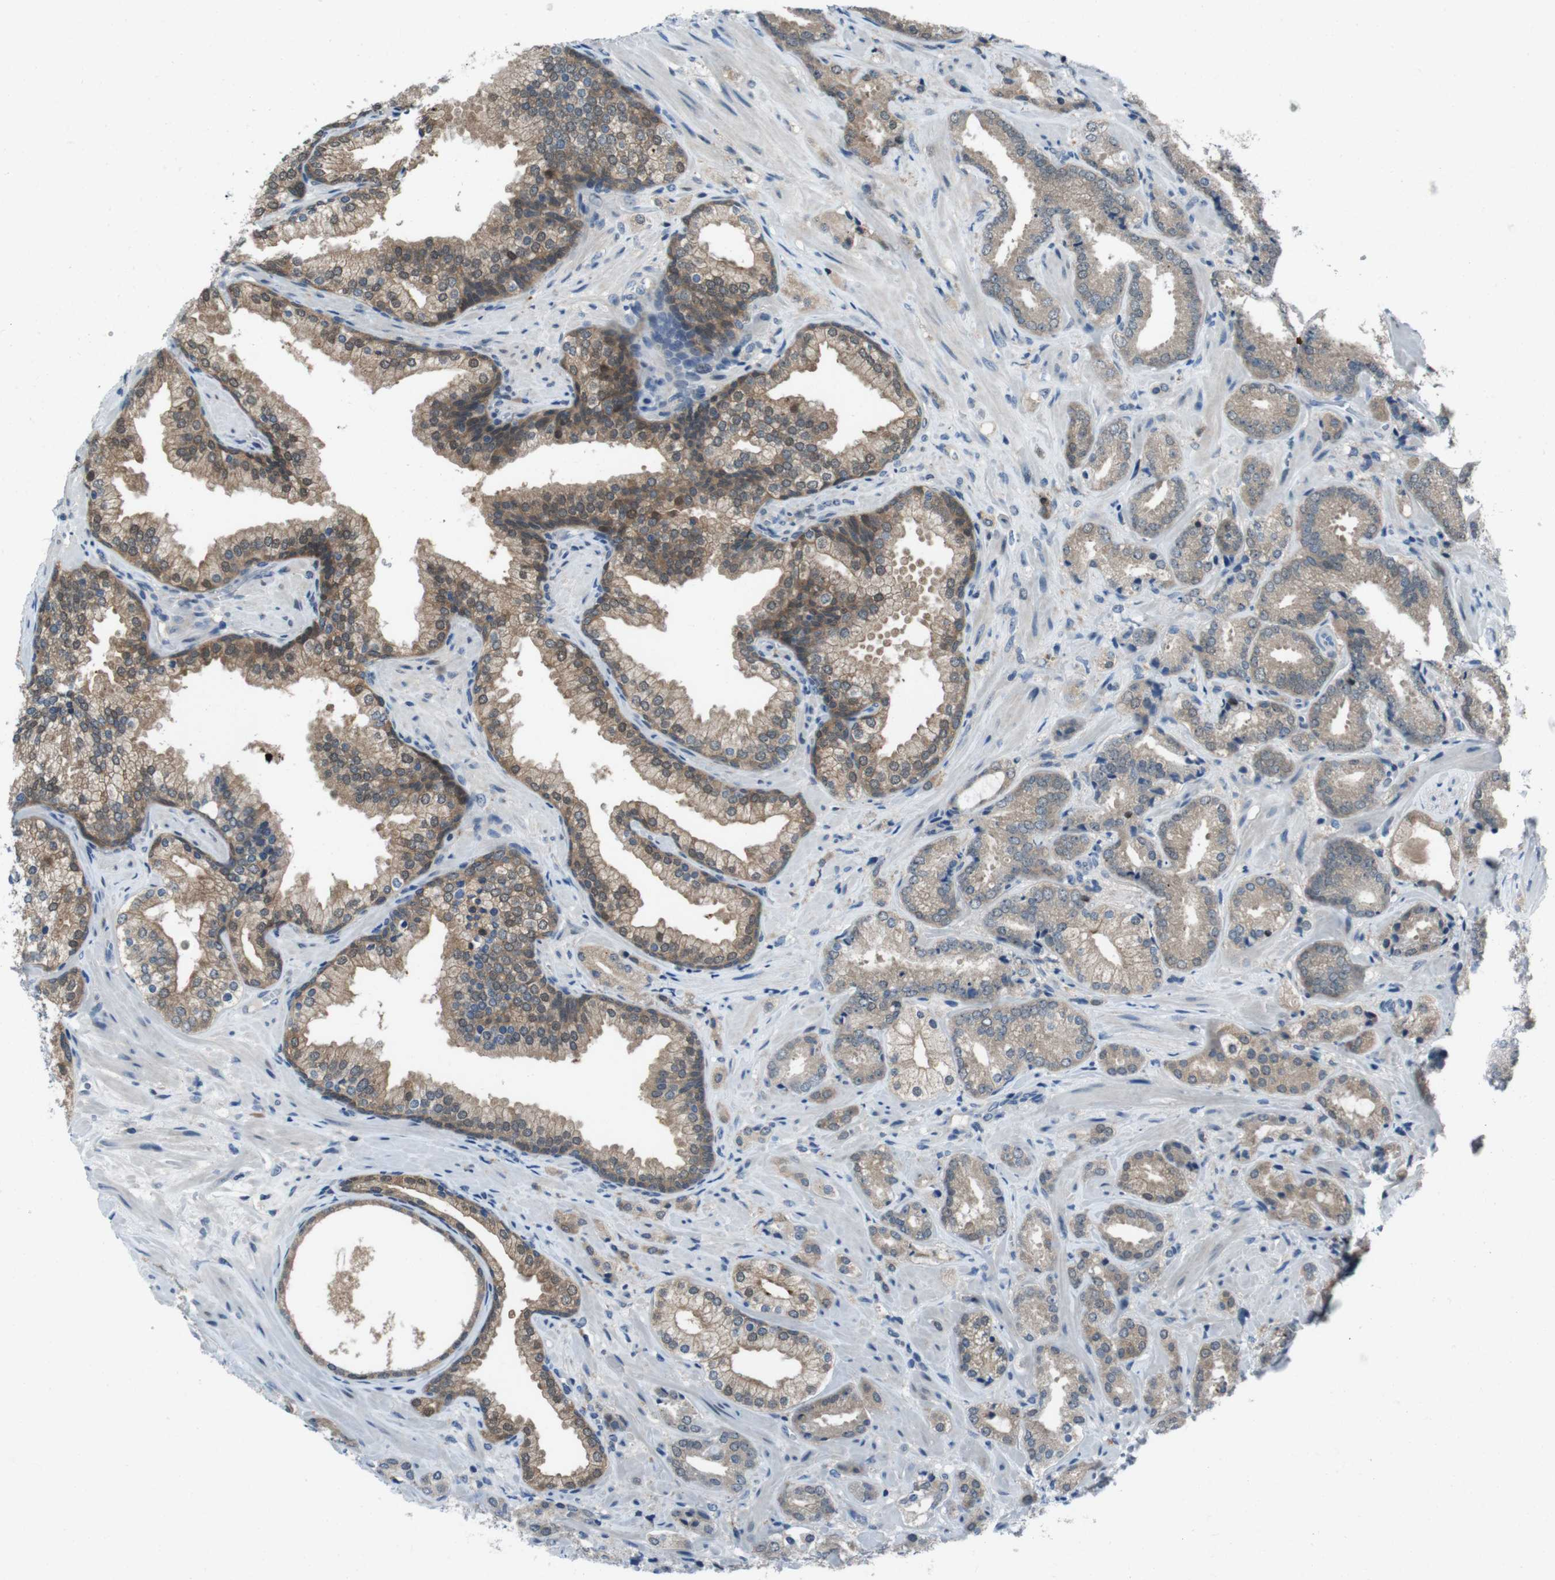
{"staining": {"intensity": "weak", "quantity": ">75%", "location": "cytoplasmic/membranous"}, "tissue": "prostate cancer", "cell_type": "Tumor cells", "image_type": "cancer", "snomed": [{"axis": "morphology", "description": "Adenocarcinoma, High grade"}, {"axis": "topography", "description": "Prostate"}], "caption": "Tumor cells reveal weak cytoplasmic/membranous expression in approximately >75% of cells in prostate adenocarcinoma (high-grade).", "gene": "LRP5", "patient": {"sex": "male", "age": 64}}